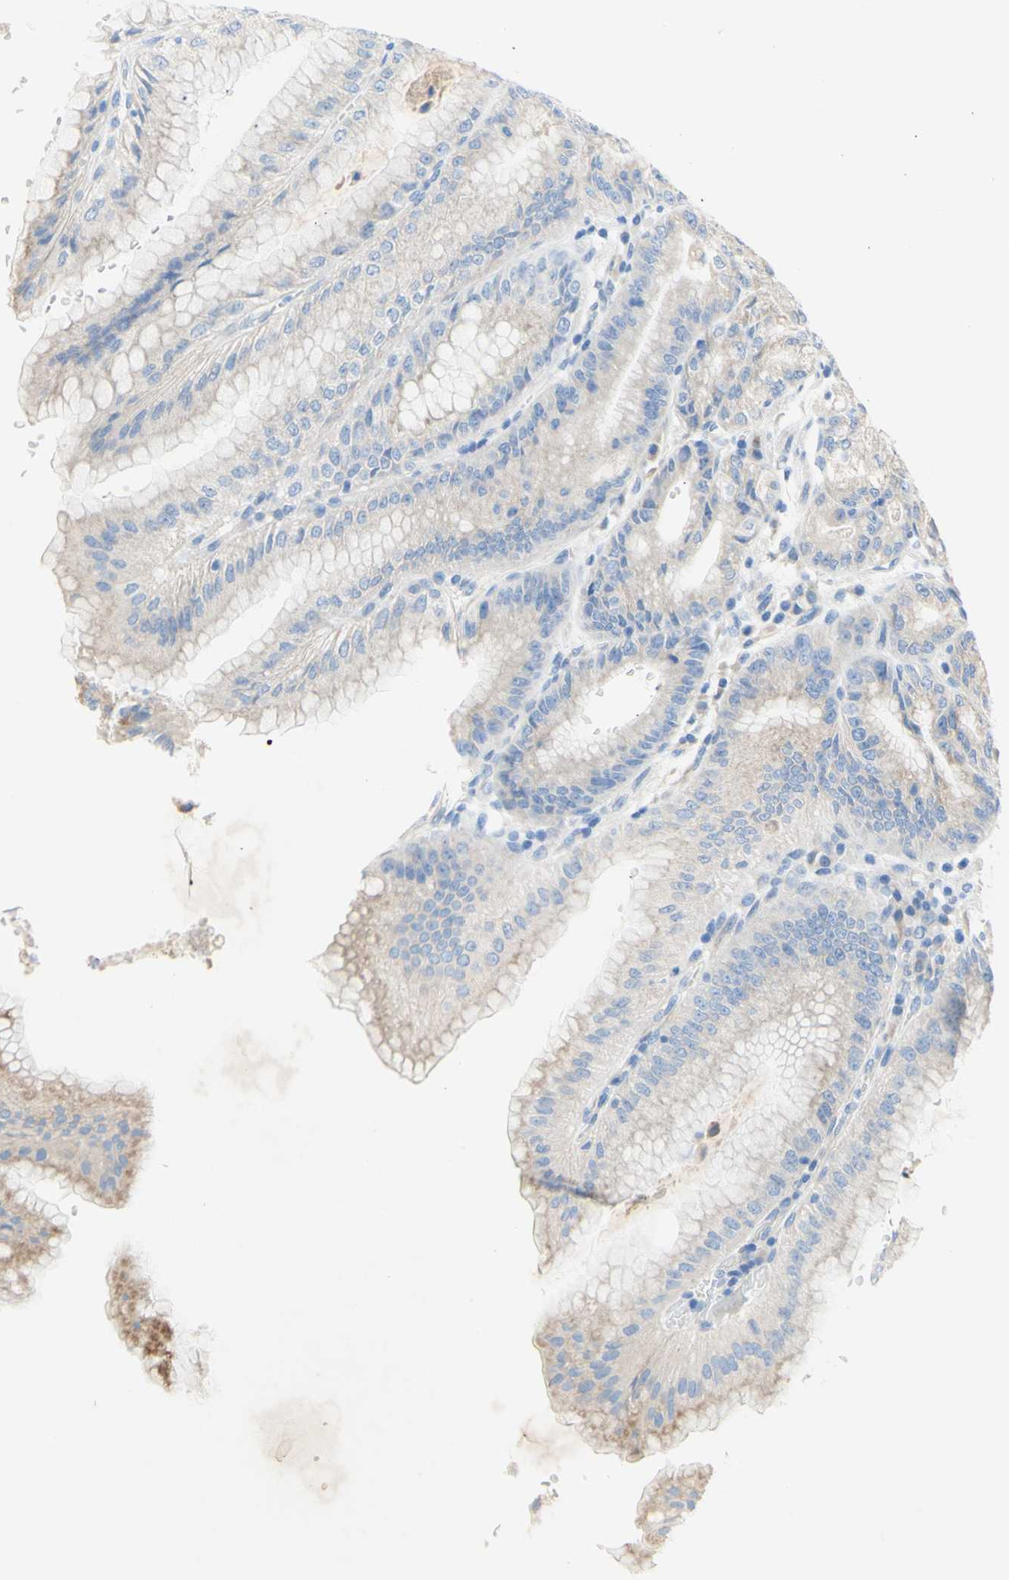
{"staining": {"intensity": "moderate", "quantity": "25%-75%", "location": "cytoplasmic/membranous"}, "tissue": "stomach", "cell_type": "Glandular cells", "image_type": "normal", "snomed": [{"axis": "morphology", "description": "Normal tissue, NOS"}, {"axis": "topography", "description": "Stomach, lower"}], "caption": "Immunohistochemical staining of benign stomach displays moderate cytoplasmic/membranous protein positivity in about 25%-75% of glandular cells.", "gene": "TMIGD2", "patient": {"sex": "male", "age": 71}}